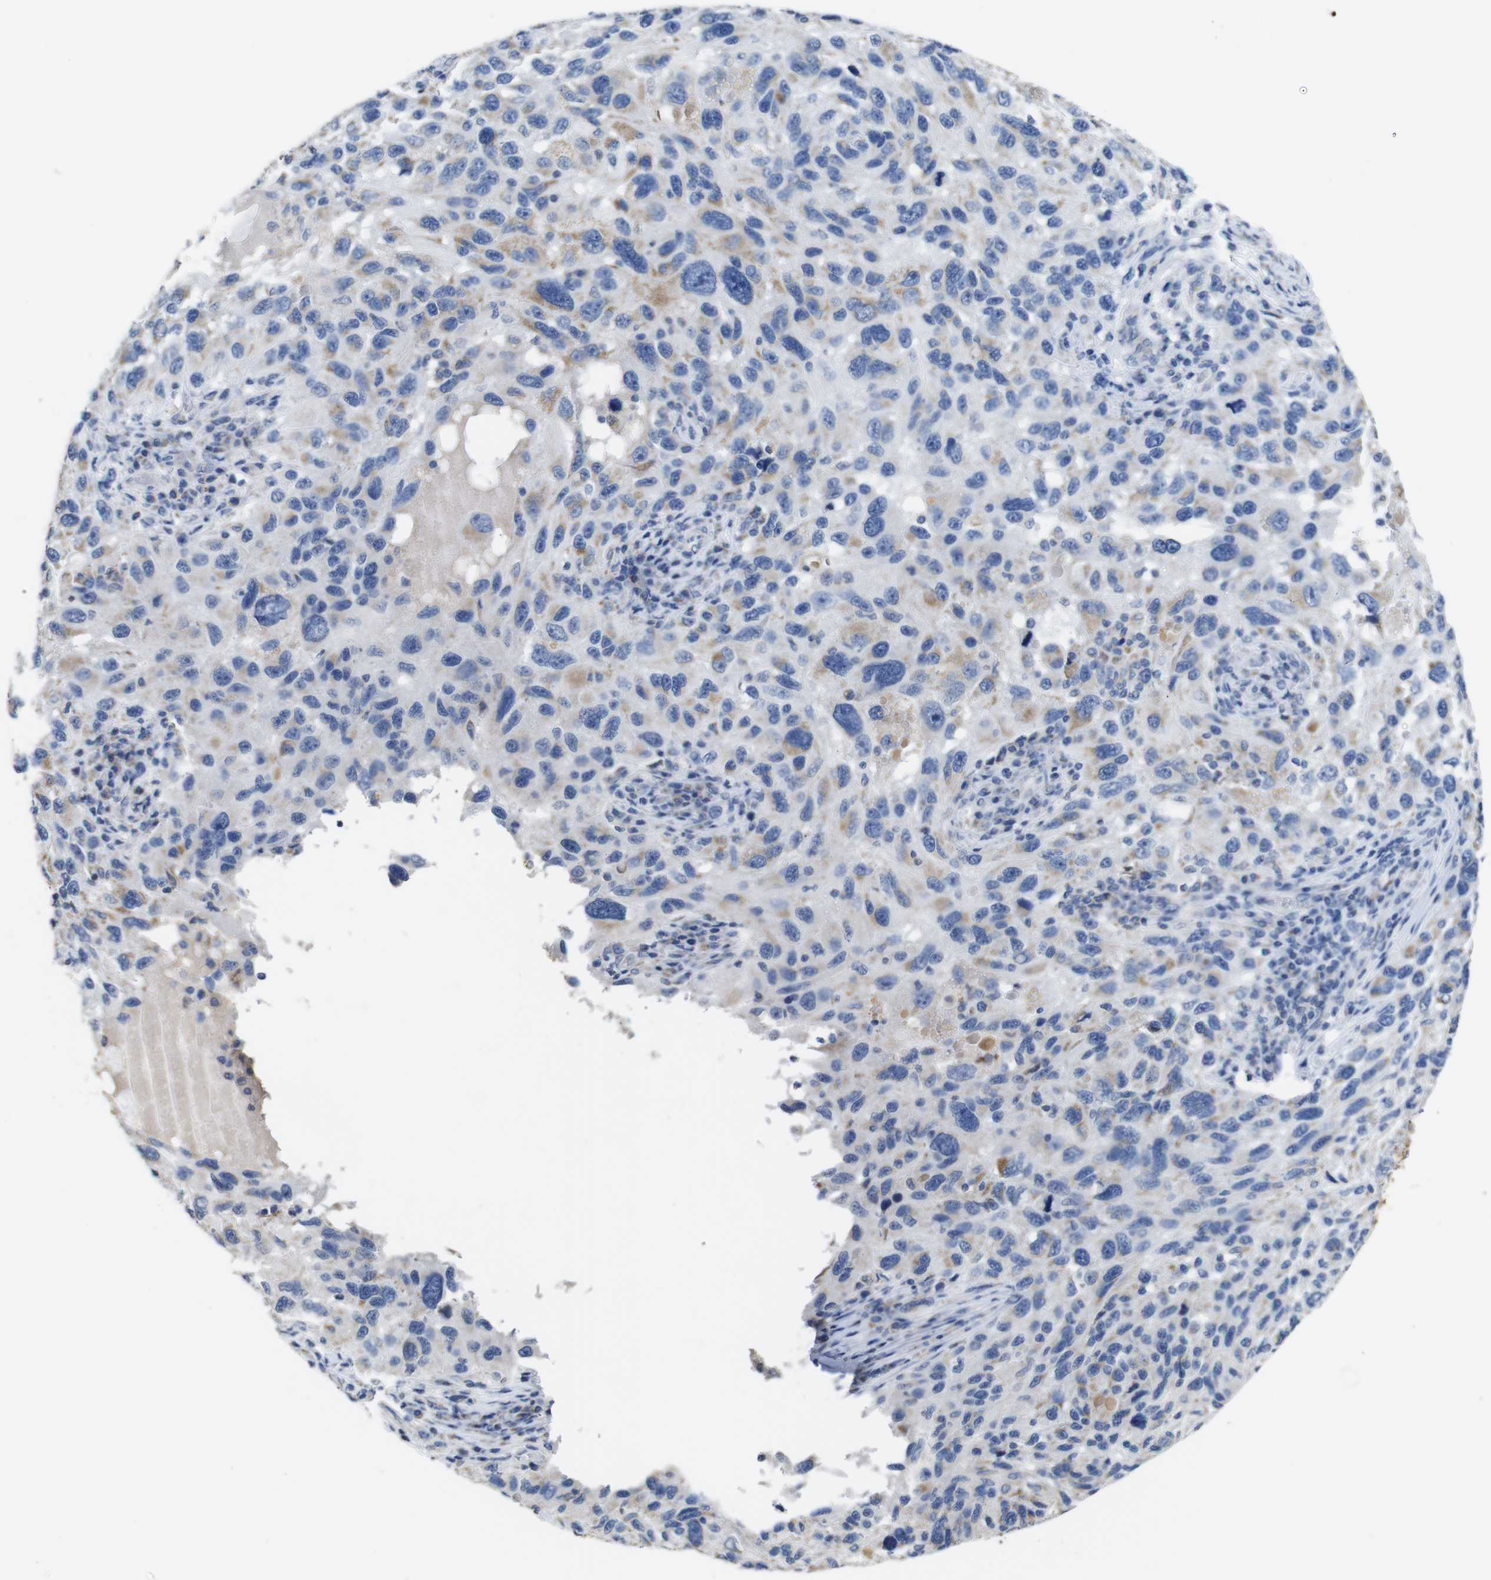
{"staining": {"intensity": "moderate", "quantity": "<25%", "location": "cytoplasmic/membranous"}, "tissue": "melanoma", "cell_type": "Tumor cells", "image_type": "cancer", "snomed": [{"axis": "morphology", "description": "Malignant melanoma, NOS"}, {"axis": "topography", "description": "Skin"}], "caption": "Immunohistochemical staining of melanoma reveals low levels of moderate cytoplasmic/membranous expression in about <25% of tumor cells.", "gene": "MAOA", "patient": {"sex": "male", "age": 53}}